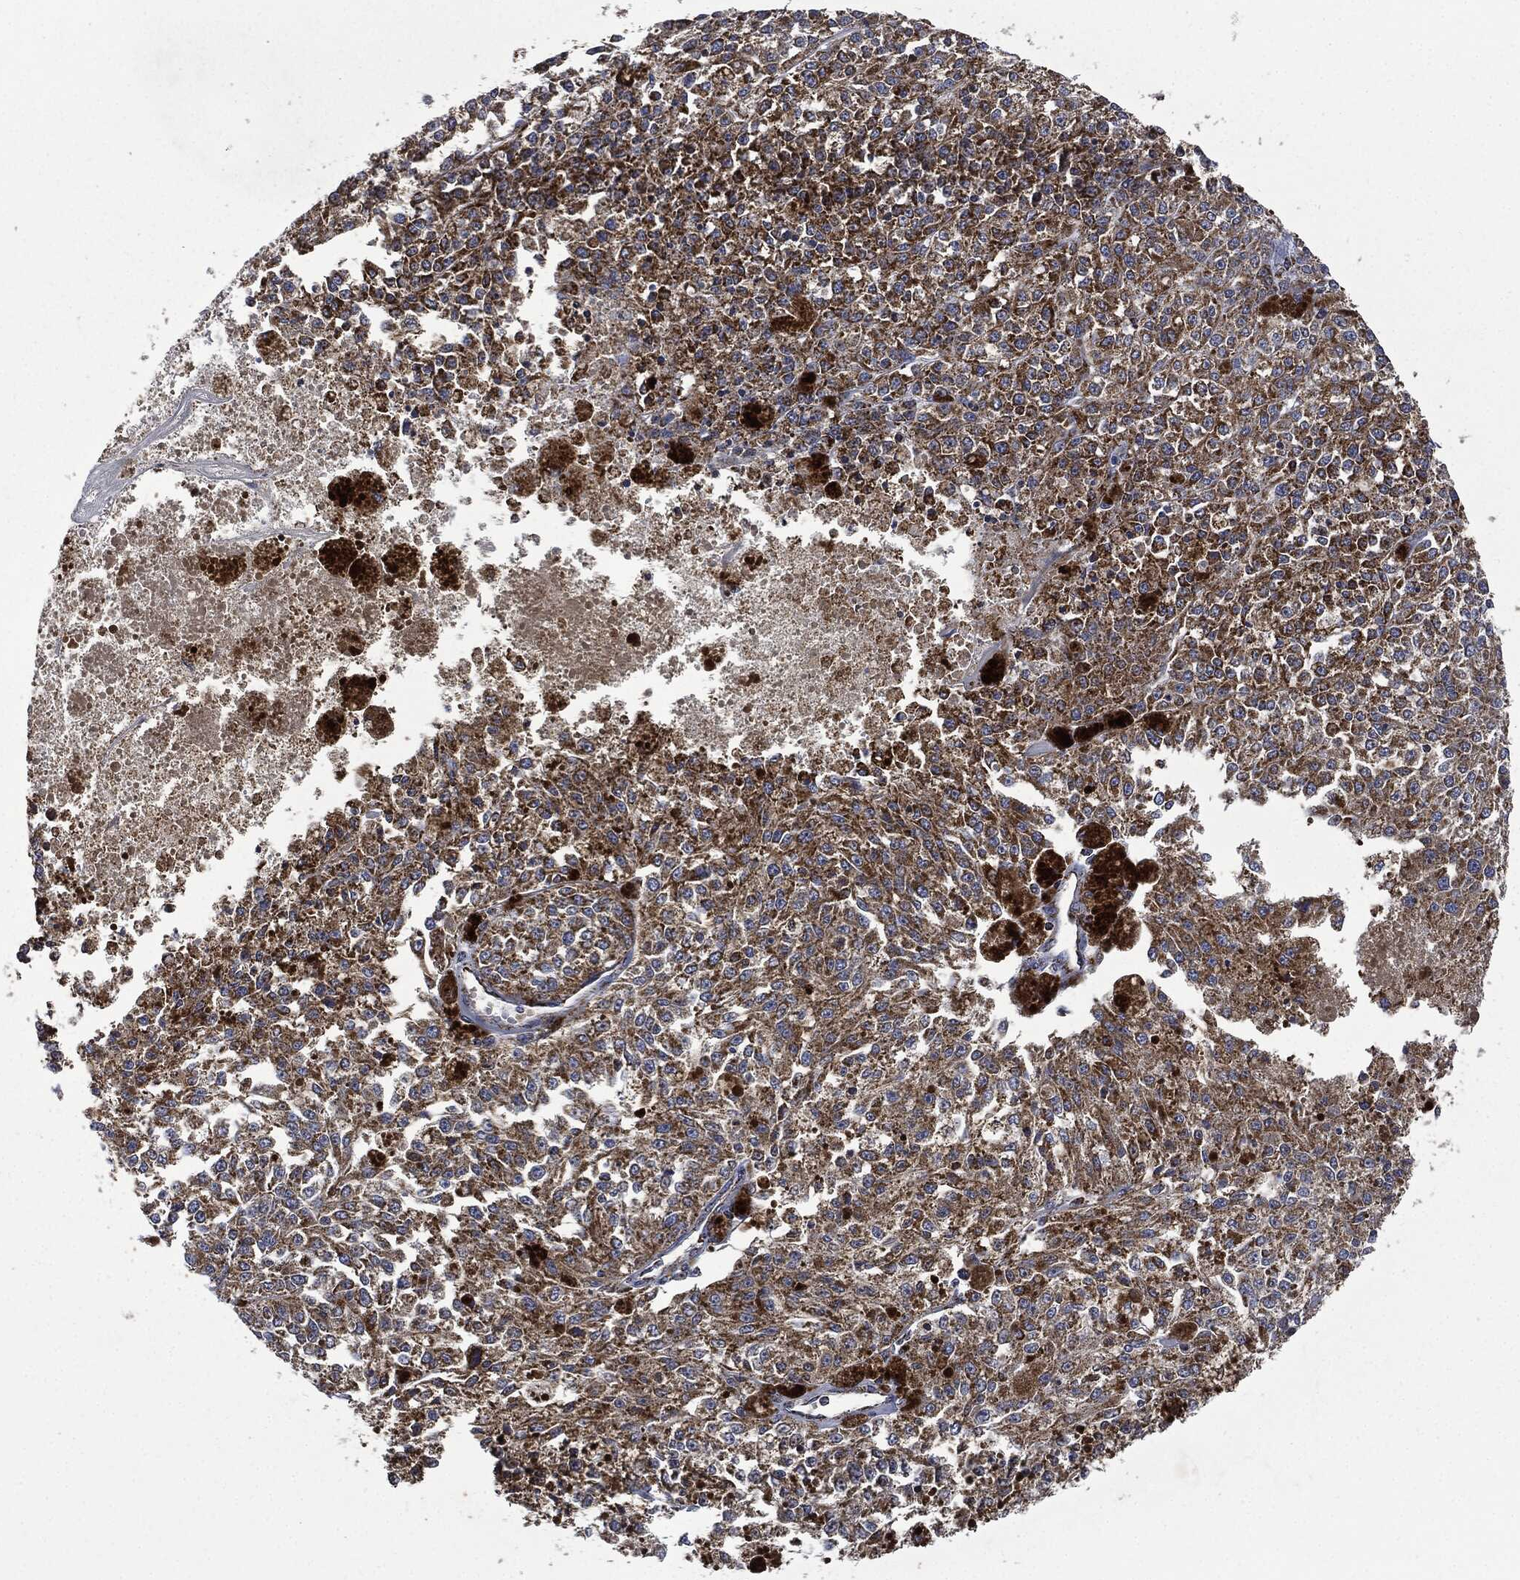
{"staining": {"intensity": "moderate", "quantity": ">75%", "location": "cytoplasmic/membranous"}, "tissue": "melanoma", "cell_type": "Tumor cells", "image_type": "cancer", "snomed": [{"axis": "morphology", "description": "Malignant melanoma, Metastatic site"}, {"axis": "topography", "description": "Lymph node"}], "caption": "Malignant melanoma (metastatic site) tissue demonstrates moderate cytoplasmic/membranous staining in approximately >75% of tumor cells", "gene": "RYK", "patient": {"sex": "female", "age": 64}}